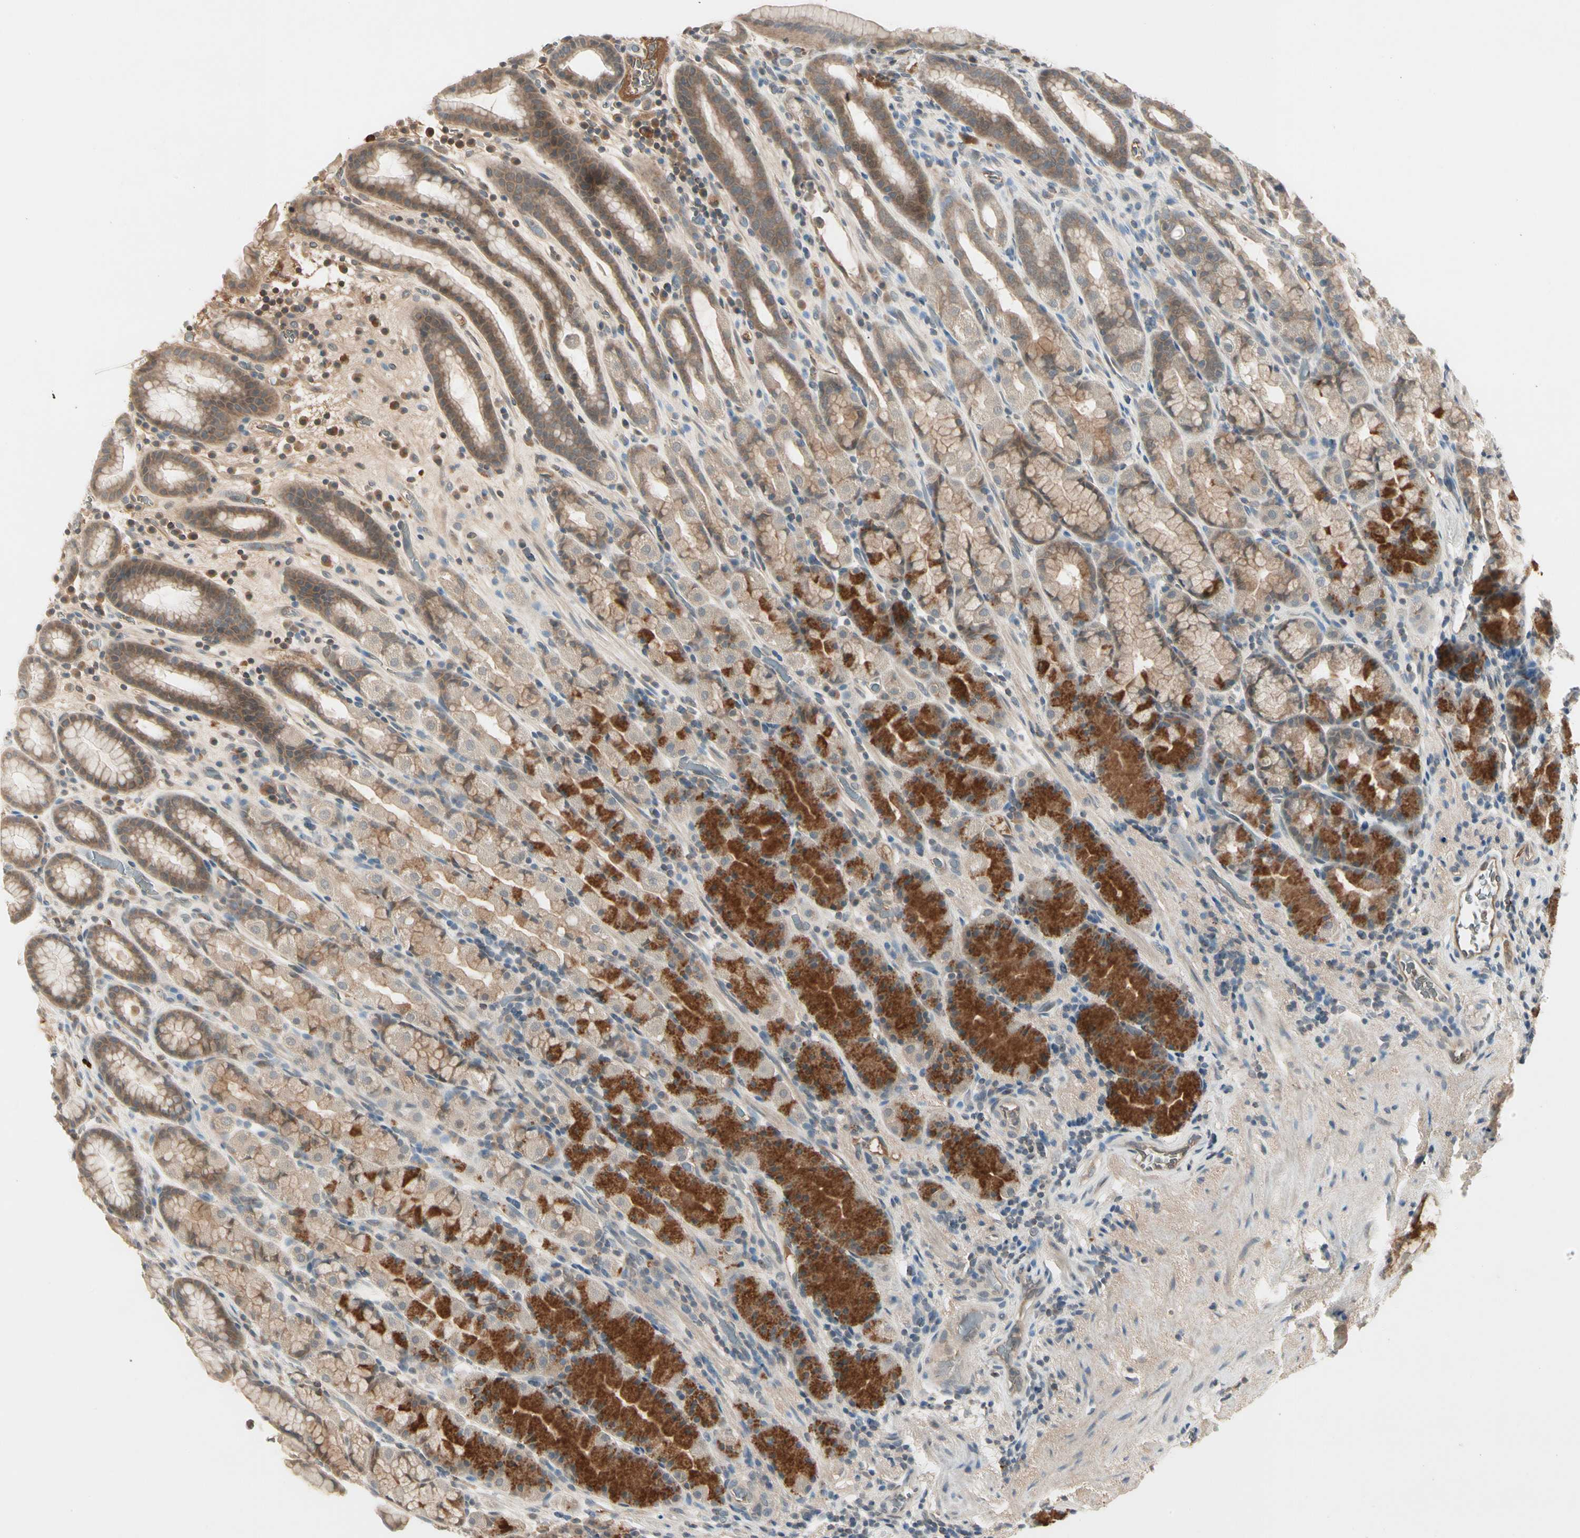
{"staining": {"intensity": "strong", "quantity": "25%-75%", "location": "cytoplasmic/membranous"}, "tissue": "stomach", "cell_type": "Glandular cells", "image_type": "normal", "snomed": [{"axis": "morphology", "description": "Normal tissue, NOS"}, {"axis": "topography", "description": "Stomach, upper"}], "caption": "Protein staining of benign stomach demonstrates strong cytoplasmic/membranous expression in about 25%-75% of glandular cells. The staining was performed using DAB to visualize the protein expression in brown, while the nuclei were stained in blue with hematoxylin (Magnification: 20x).", "gene": "CCL4", "patient": {"sex": "male", "age": 68}}